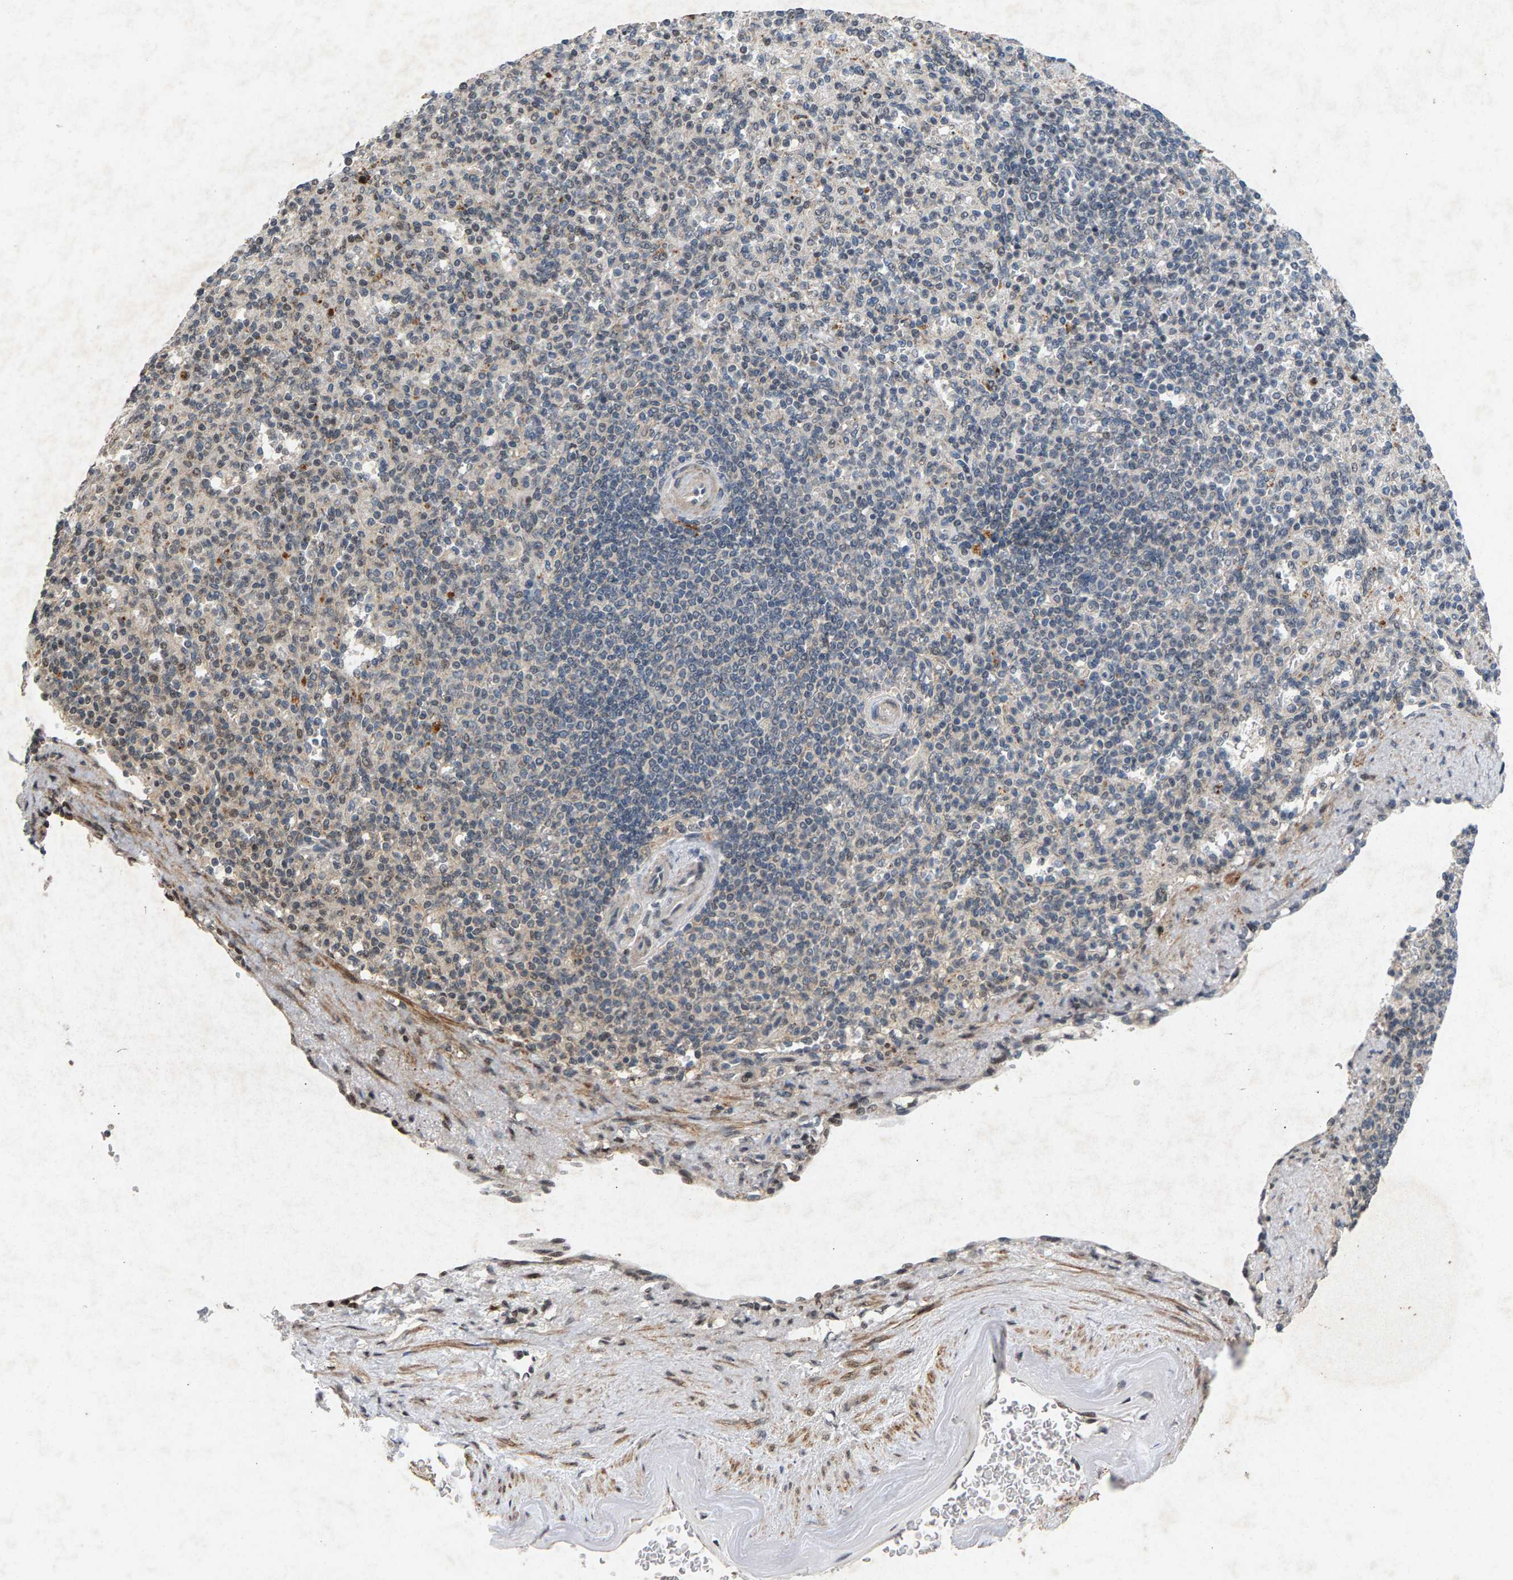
{"staining": {"intensity": "weak", "quantity": "25%-75%", "location": "nuclear"}, "tissue": "spleen", "cell_type": "Cells in red pulp", "image_type": "normal", "snomed": [{"axis": "morphology", "description": "Normal tissue, NOS"}, {"axis": "topography", "description": "Spleen"}], "caption": "A brown stain highlights weak nuclear staining of a protein in cells in red pulp of normal spleen.", "gene": "ZPR1", "patient": {"sex": "female", "age": 74}}